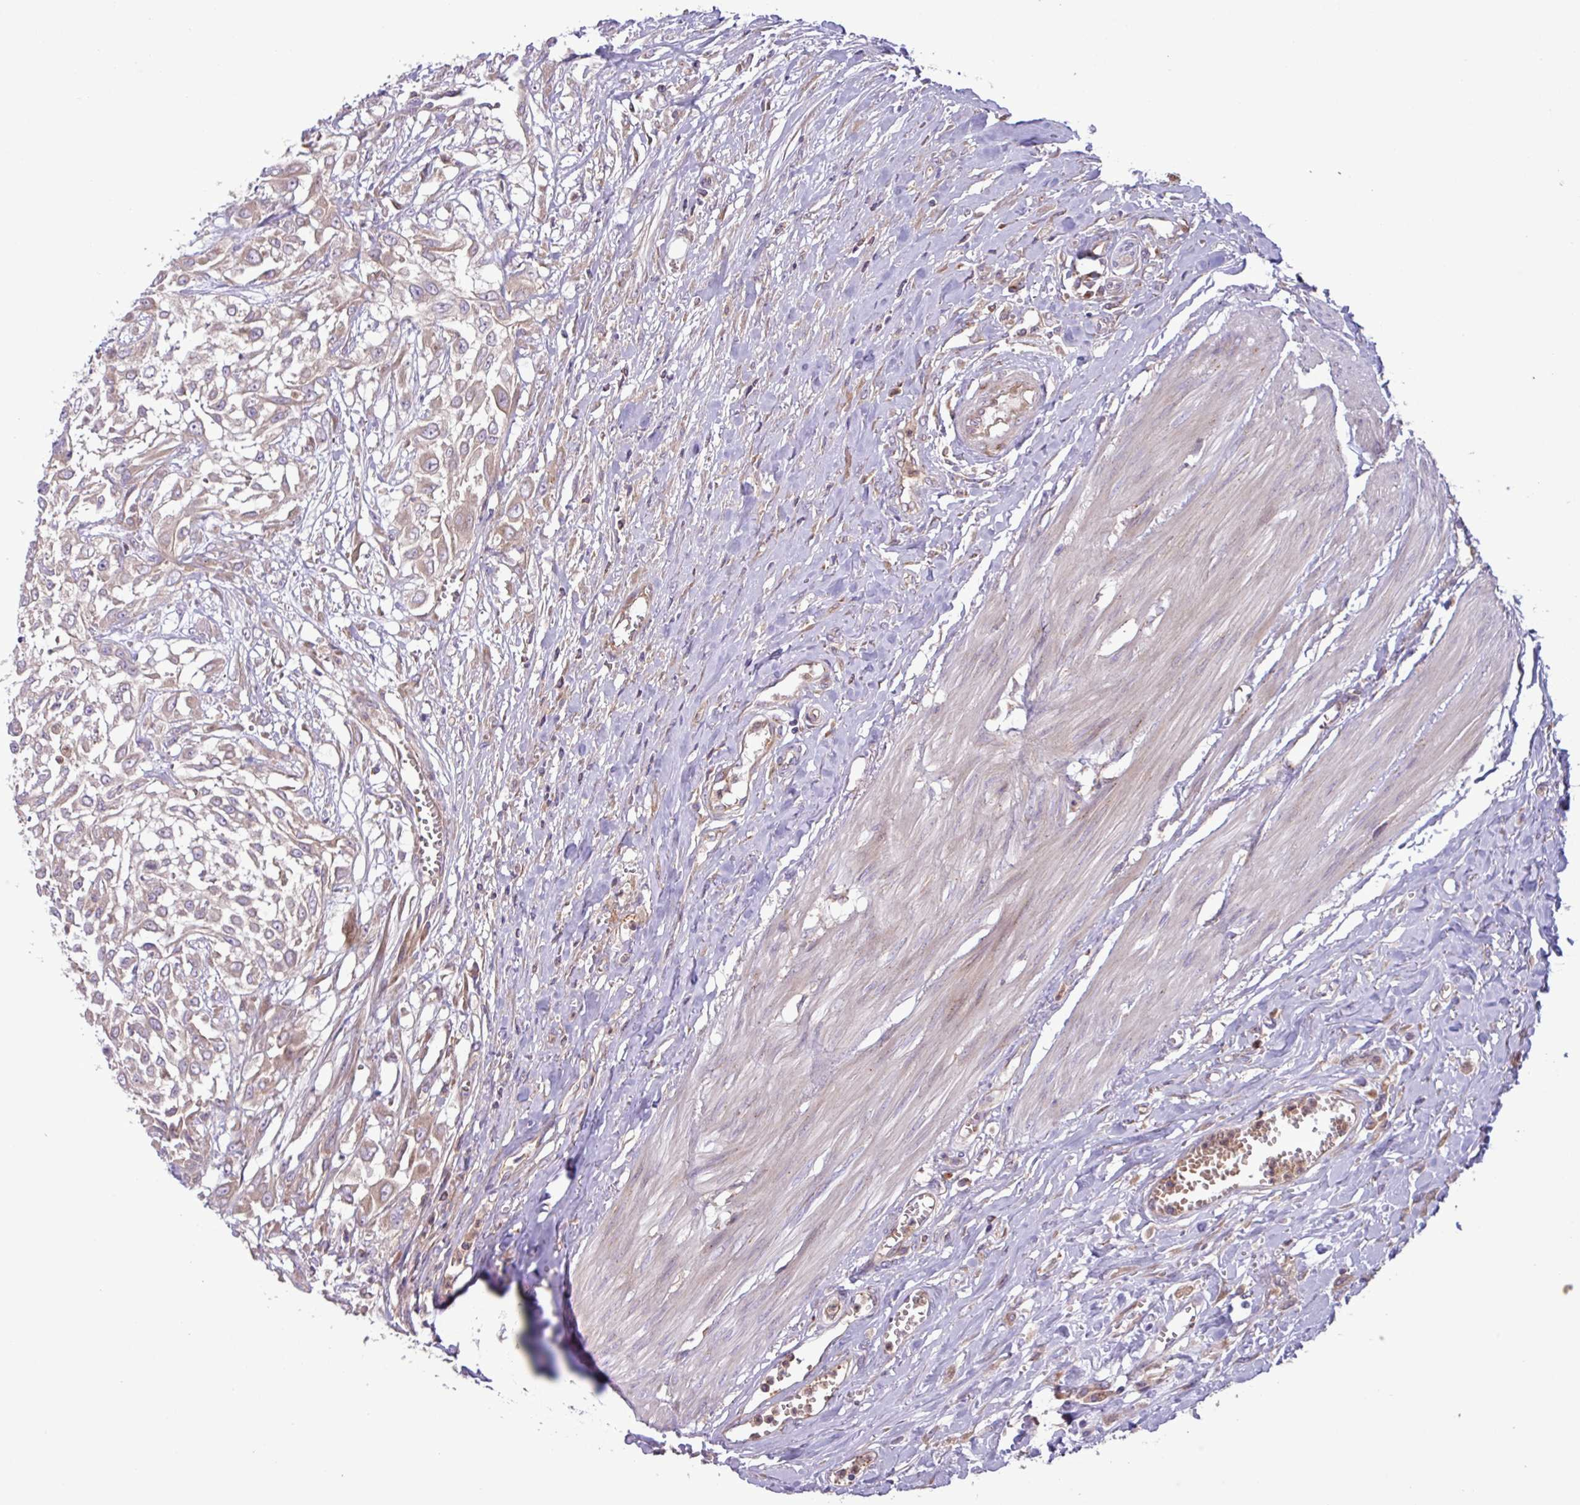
{"staining": {"intensity": "weak", "quantity": "<25%", "location": "cytoplasmic/membranous"}, "tissue": "urothelial cancer", "cell_type": "Tumor cells", "image_type": "cancer", "snomed": [{"axis": "morphology", "description": "Urothelial carcinoma, High grade"}, {"axis": "topography", "description": "Urinary bladder"}], "caption": "Immunohistochemistry micrograph of neoplastic tissue: urothelial cancer stained with DAB (3,3'-diaminobenzidine) exhibits no significant protein positivity in tumor cells. The staining is performed using DAB (3,3'-diaminobenzidine) brown chromogen with nuclei counter-stained in using hematoxylin.", "gene": "RAB19", "patient": {"sex": "male", "age": 57}}